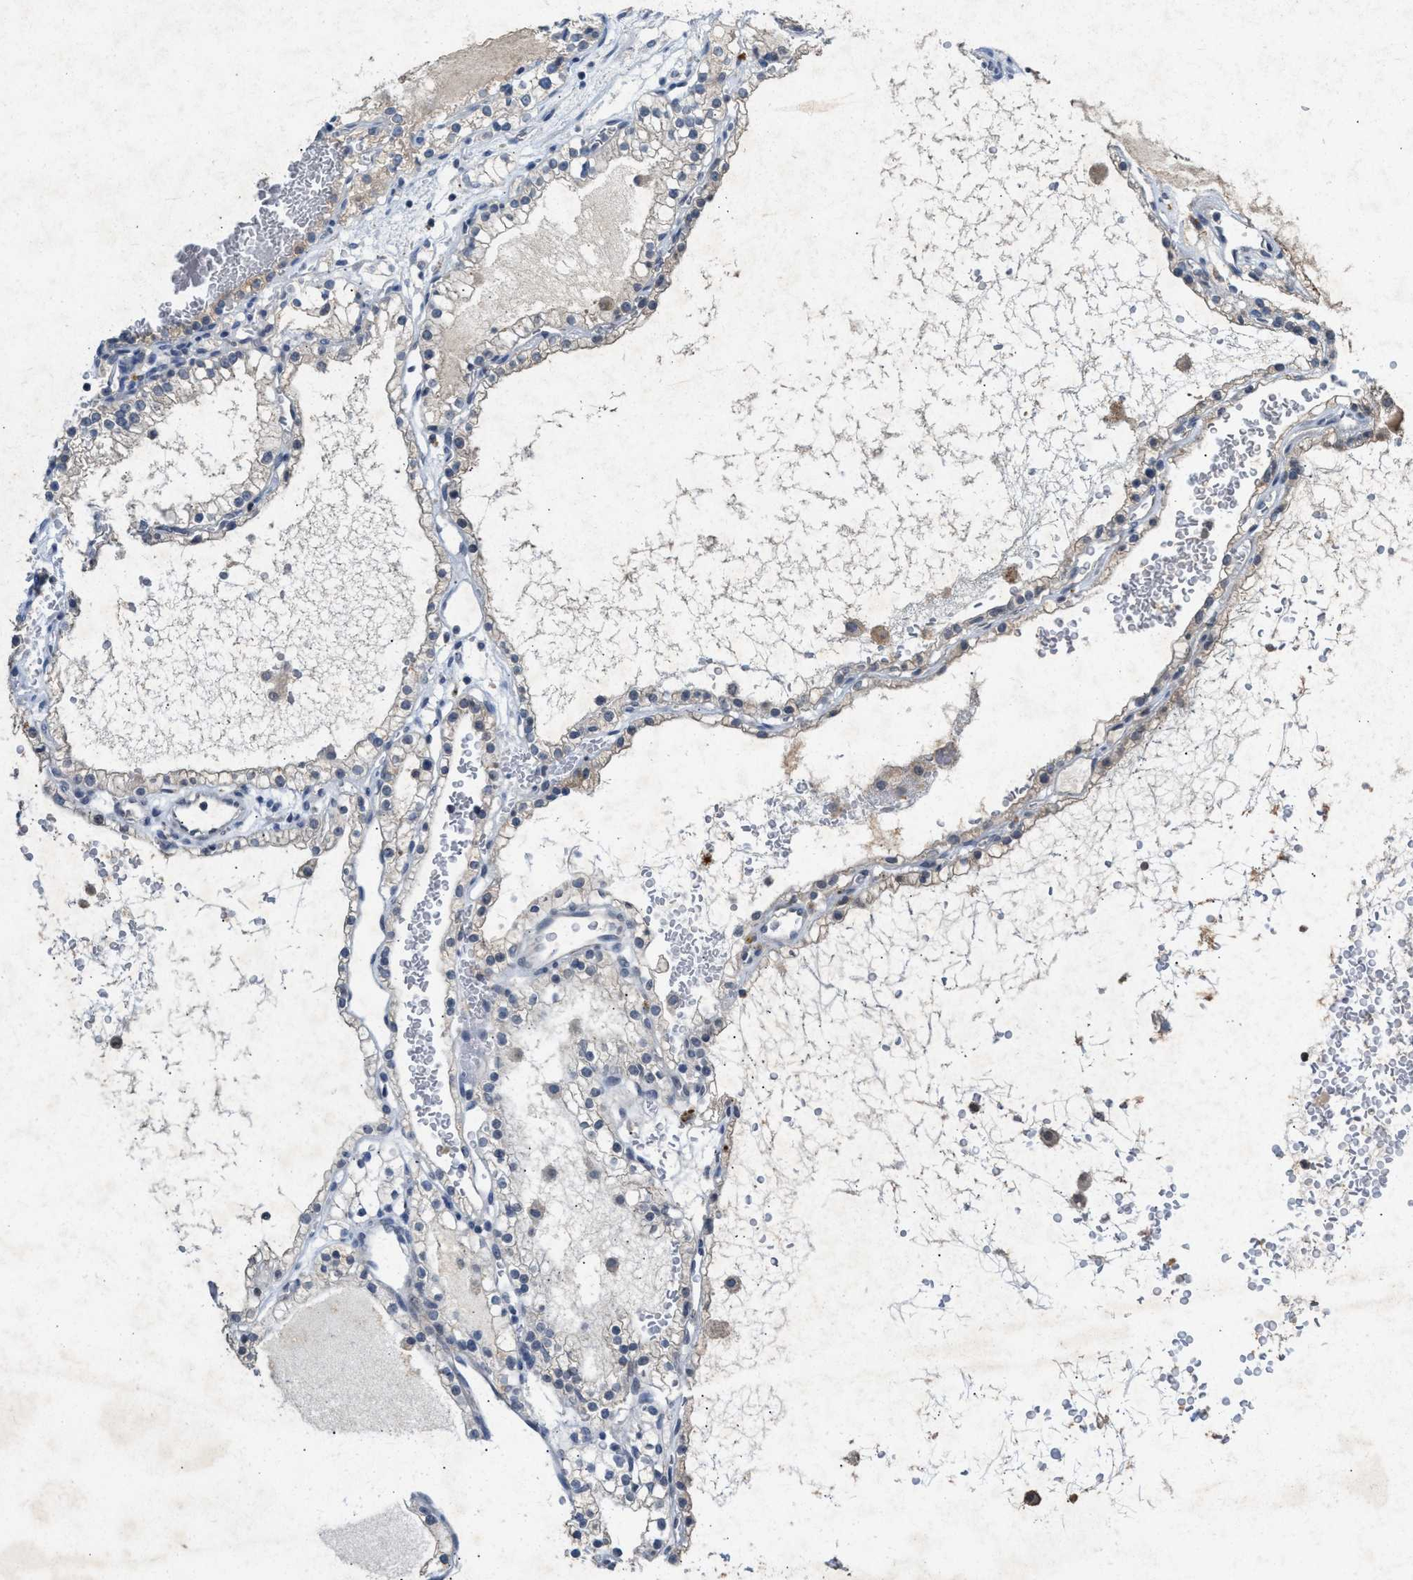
{"staining": {"intensity": "weak", "quantity": "25%-75%", "location": "cytoplasmic/membranous"}, "tissue": "renal cancer", "cell_type": "Tumor cells", "image_type": "cancer", "snomed": [{"axis": "morphology", "description": "Adenocarcinoma, NOS"}, {"axis": "topography", "description": "Kidney"}], "caption": "Brown immunohistochemical staining in human renal cancer shows weak cytoplasmic/membranous staining in about 25%-75% of tumor cells.", "gene": "SLC5A5", "patient": {"sex": "female", "age": 41}}